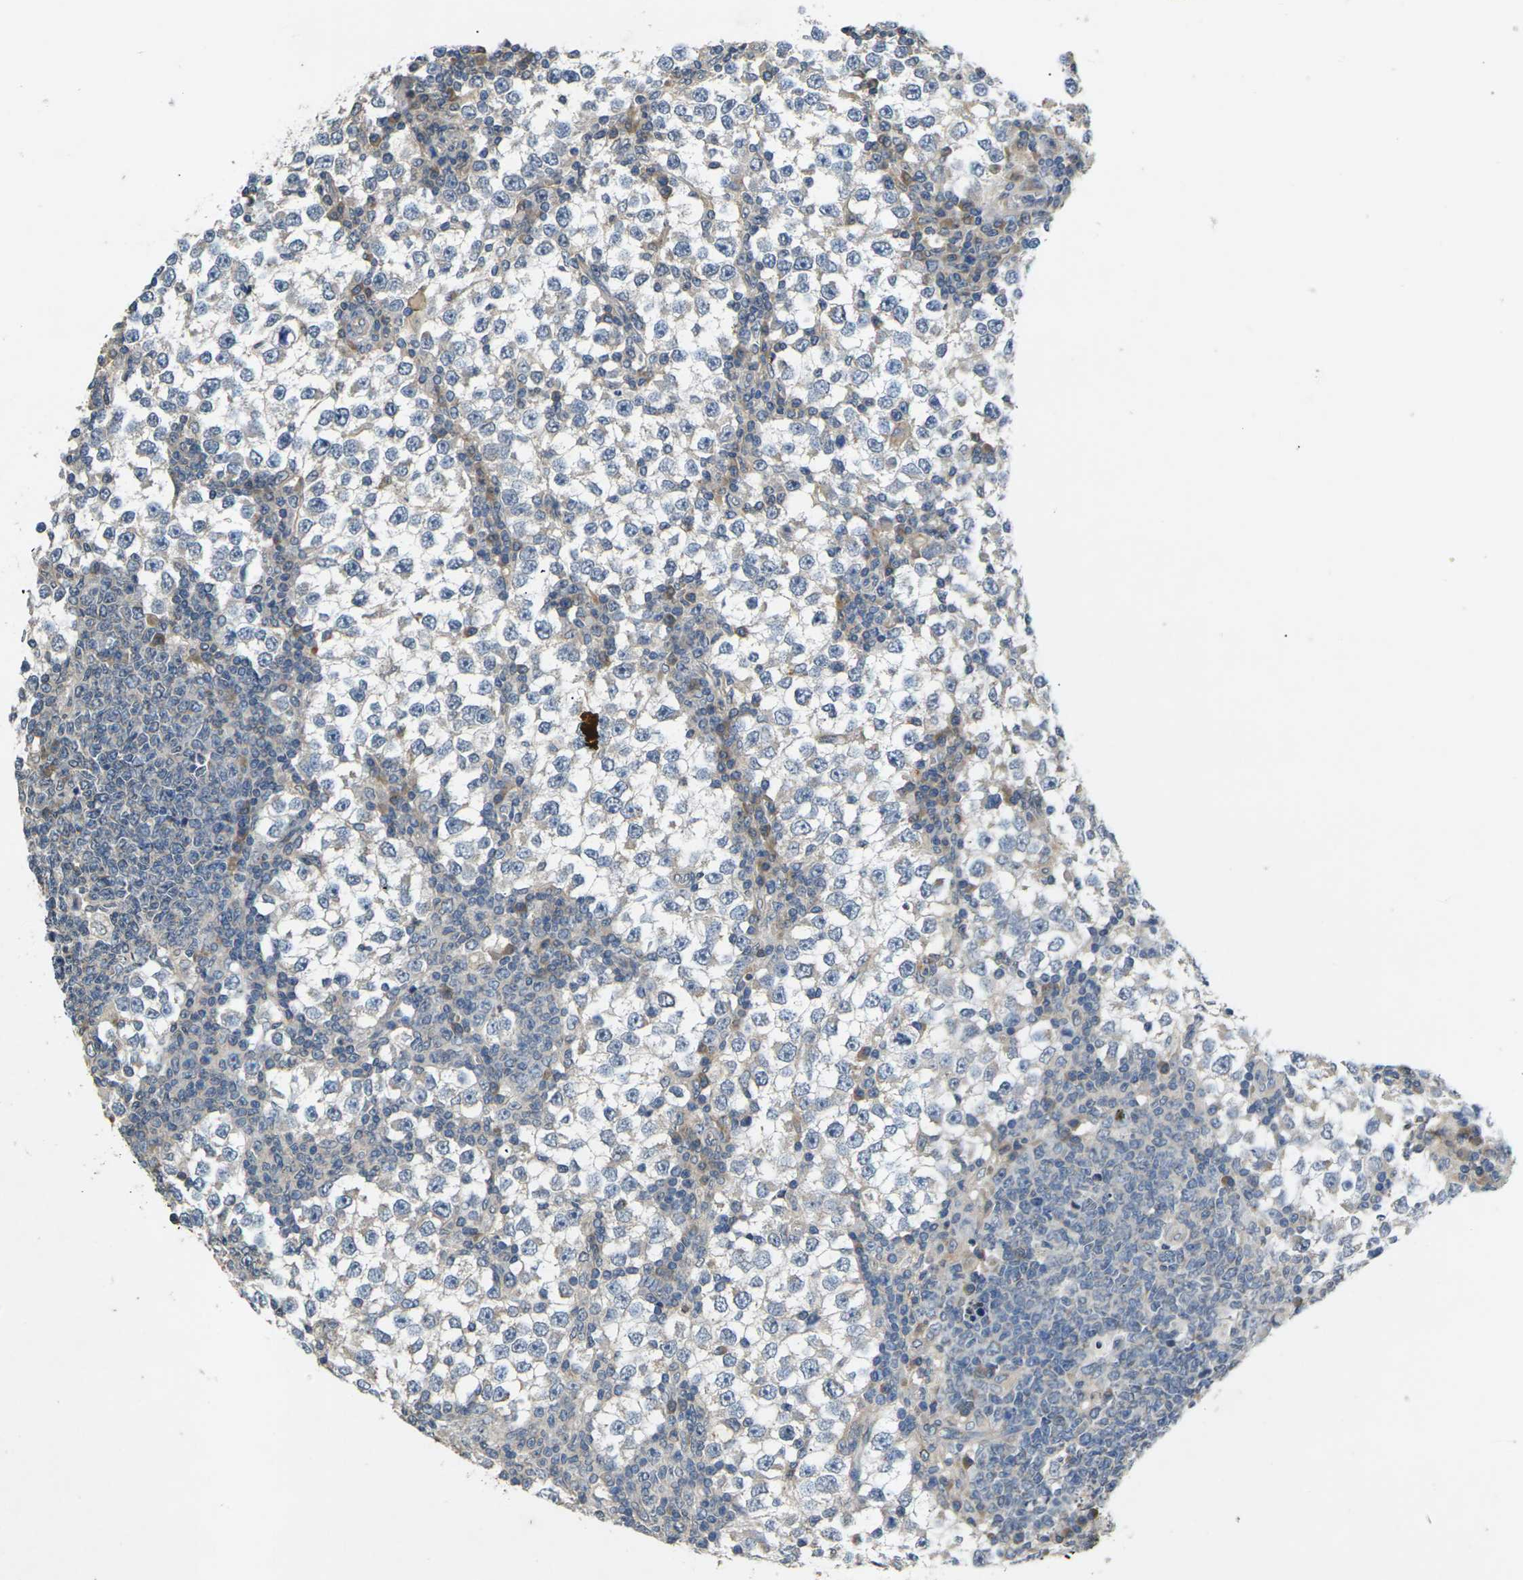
{"staining": {"intensity": "negative", "quantity": "none", "location": "none"}, "tissue": "testis cancer", "cell_type": "Tumor cells", "image_type": "cancer", "snomed": [{"axis": "morphology", "description": "Seminoma, NOS"}, {"axis": "topography", "description": "Testis"}], "caption": "DAB immunohistochemical staining of testis cancer exhibits no significant positivity in tumor cells. (Stains: DAB IHC with hematoxylin counter stain, Microscopy: brightfield microscopy at high magnification).", "gene": "SLC2A2", "patient": {"sex": "male", "age": 65}}